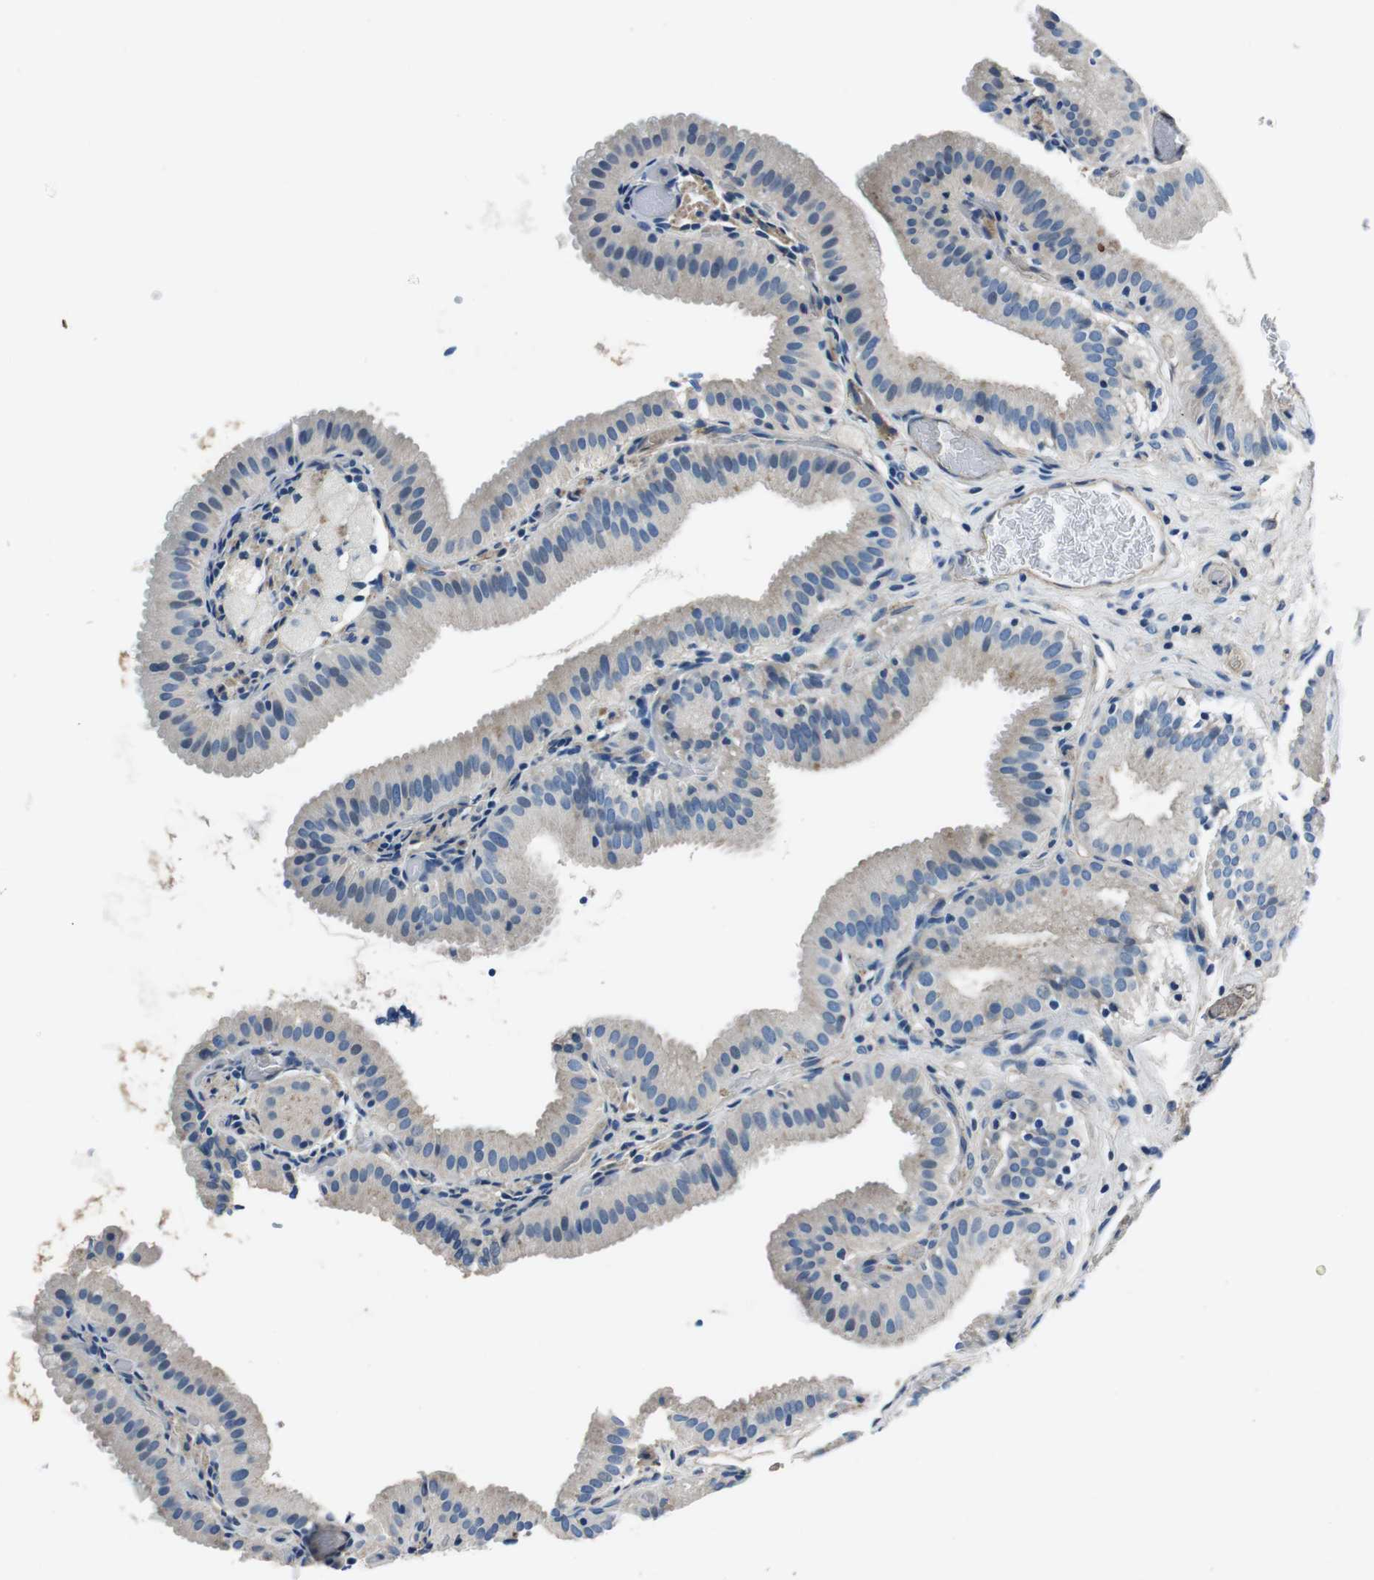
{"staining": {"intensity": "negative", "quantity": "none", "location": "none"}, "tissue": "gallbladder", "cell_type": "Glandular cells", "image_type": "normal", "snomed": [{"axis": "morphology", "description": "Normal tissue, NOS"}, {"axis": "topography", "description": "Gallbladder"}], "caption": "Immunohistochemistry image of benign gallbladder: human gallbladder stained with DAB exhibits no significant protein positivity in glandular cells. (Stains: DAB (3,3'-diaminobenzidine) immunohistochemistry with hematoxylin counter stain, Microscopy: brightfield microscopy at high magnification).", "gene": "CASQ1", "patient": {"sex": "male", "age": 54}}